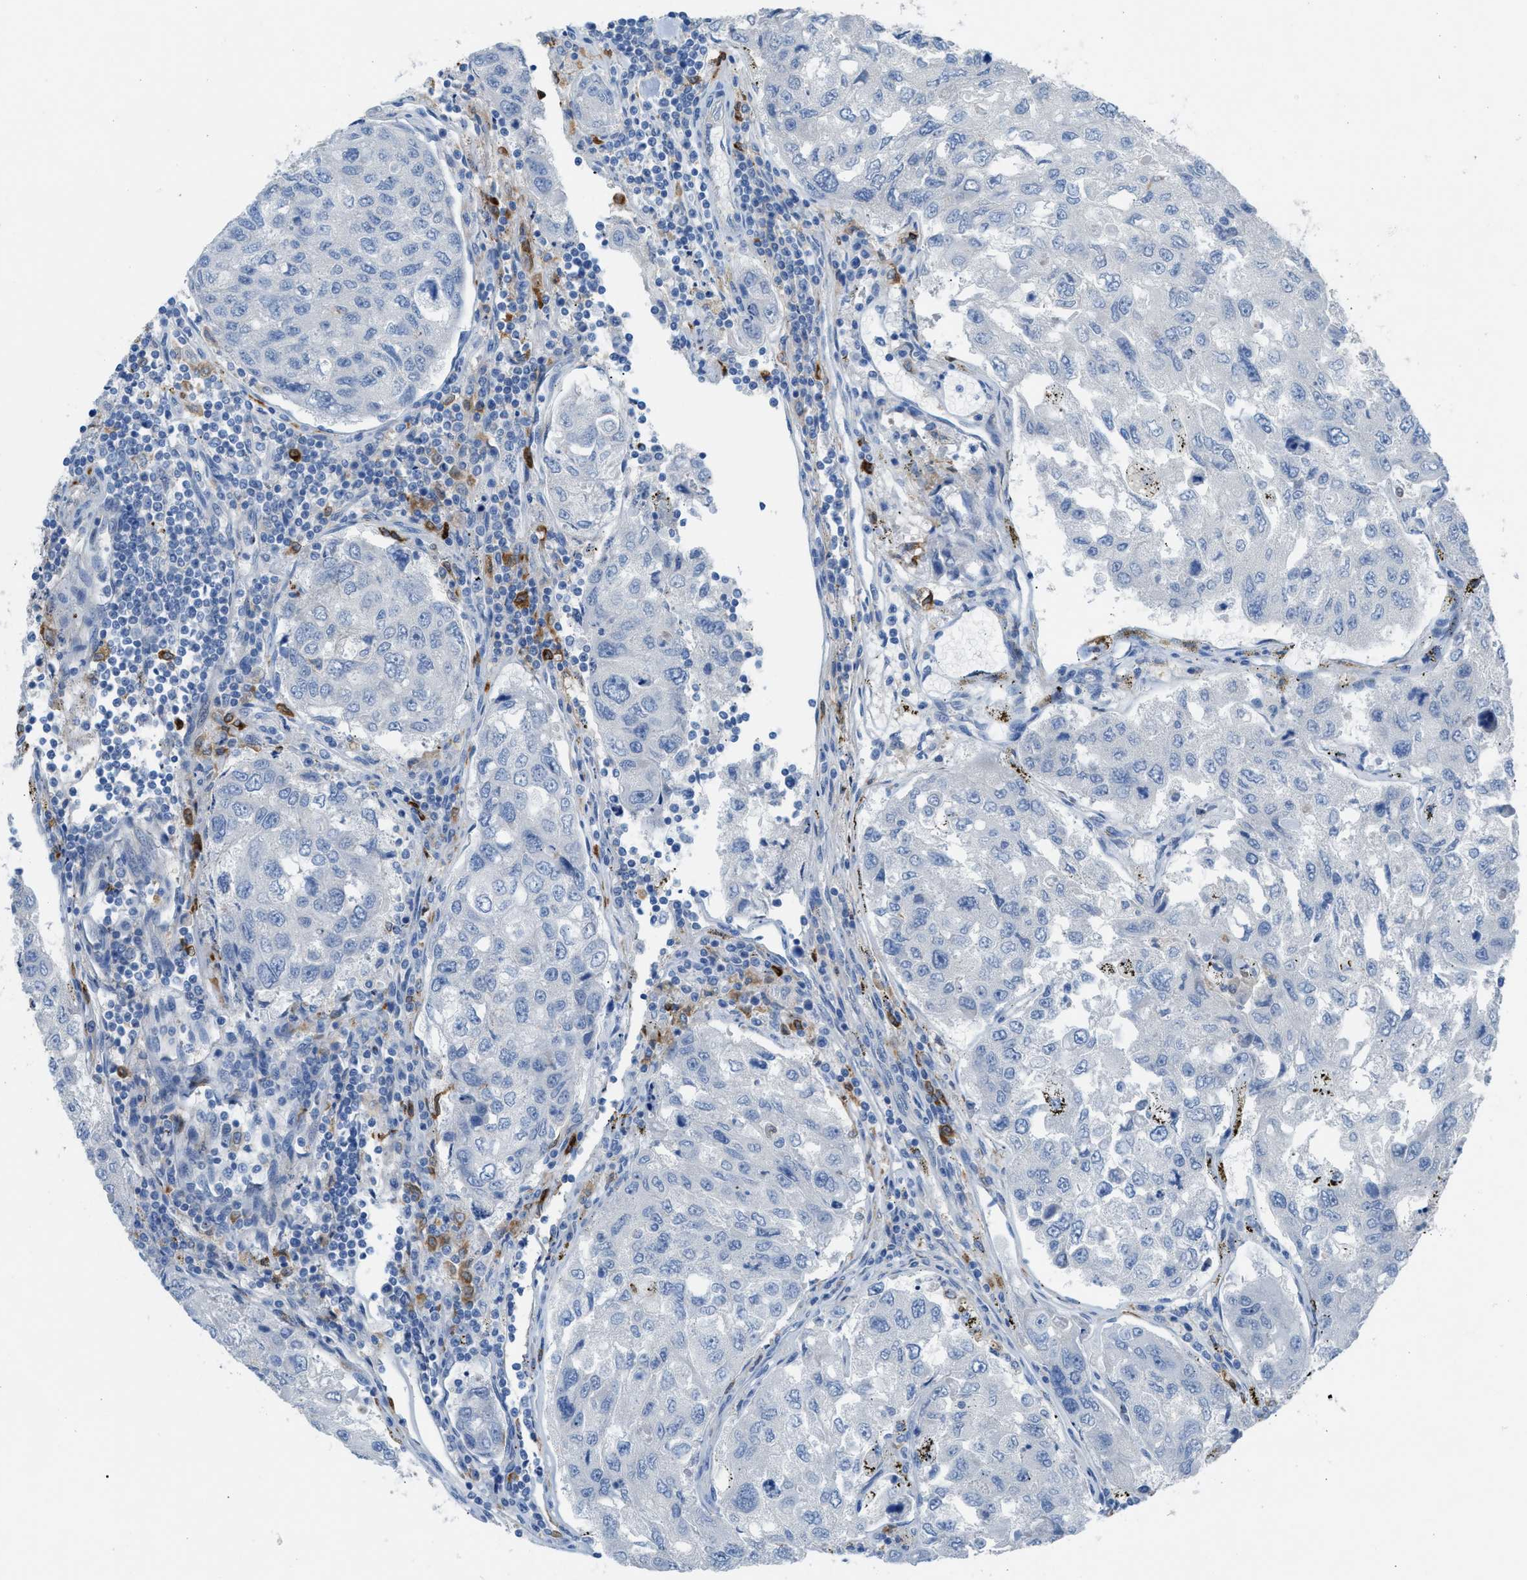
{"staining": {"intensity": "negative", "quantity": "none", "location": "none"}, "tissue": "urothelial cancer", "cell_type": "Tumor cells", "image_type": "cancer", "snomed": [{"axis": "morphology", "description": "Urothelial carcinoma, High grade"}, {"axis": "topography", "description": "Lymph node"}, {"axis": "topography", "description": "Urinary bladder"}], "caption": "Tumor cells show no significant protein expression in high-grade urothelial carcinoma.", "gene": "CLEC10A", "patient": {"sex": "male", "age": 51}}